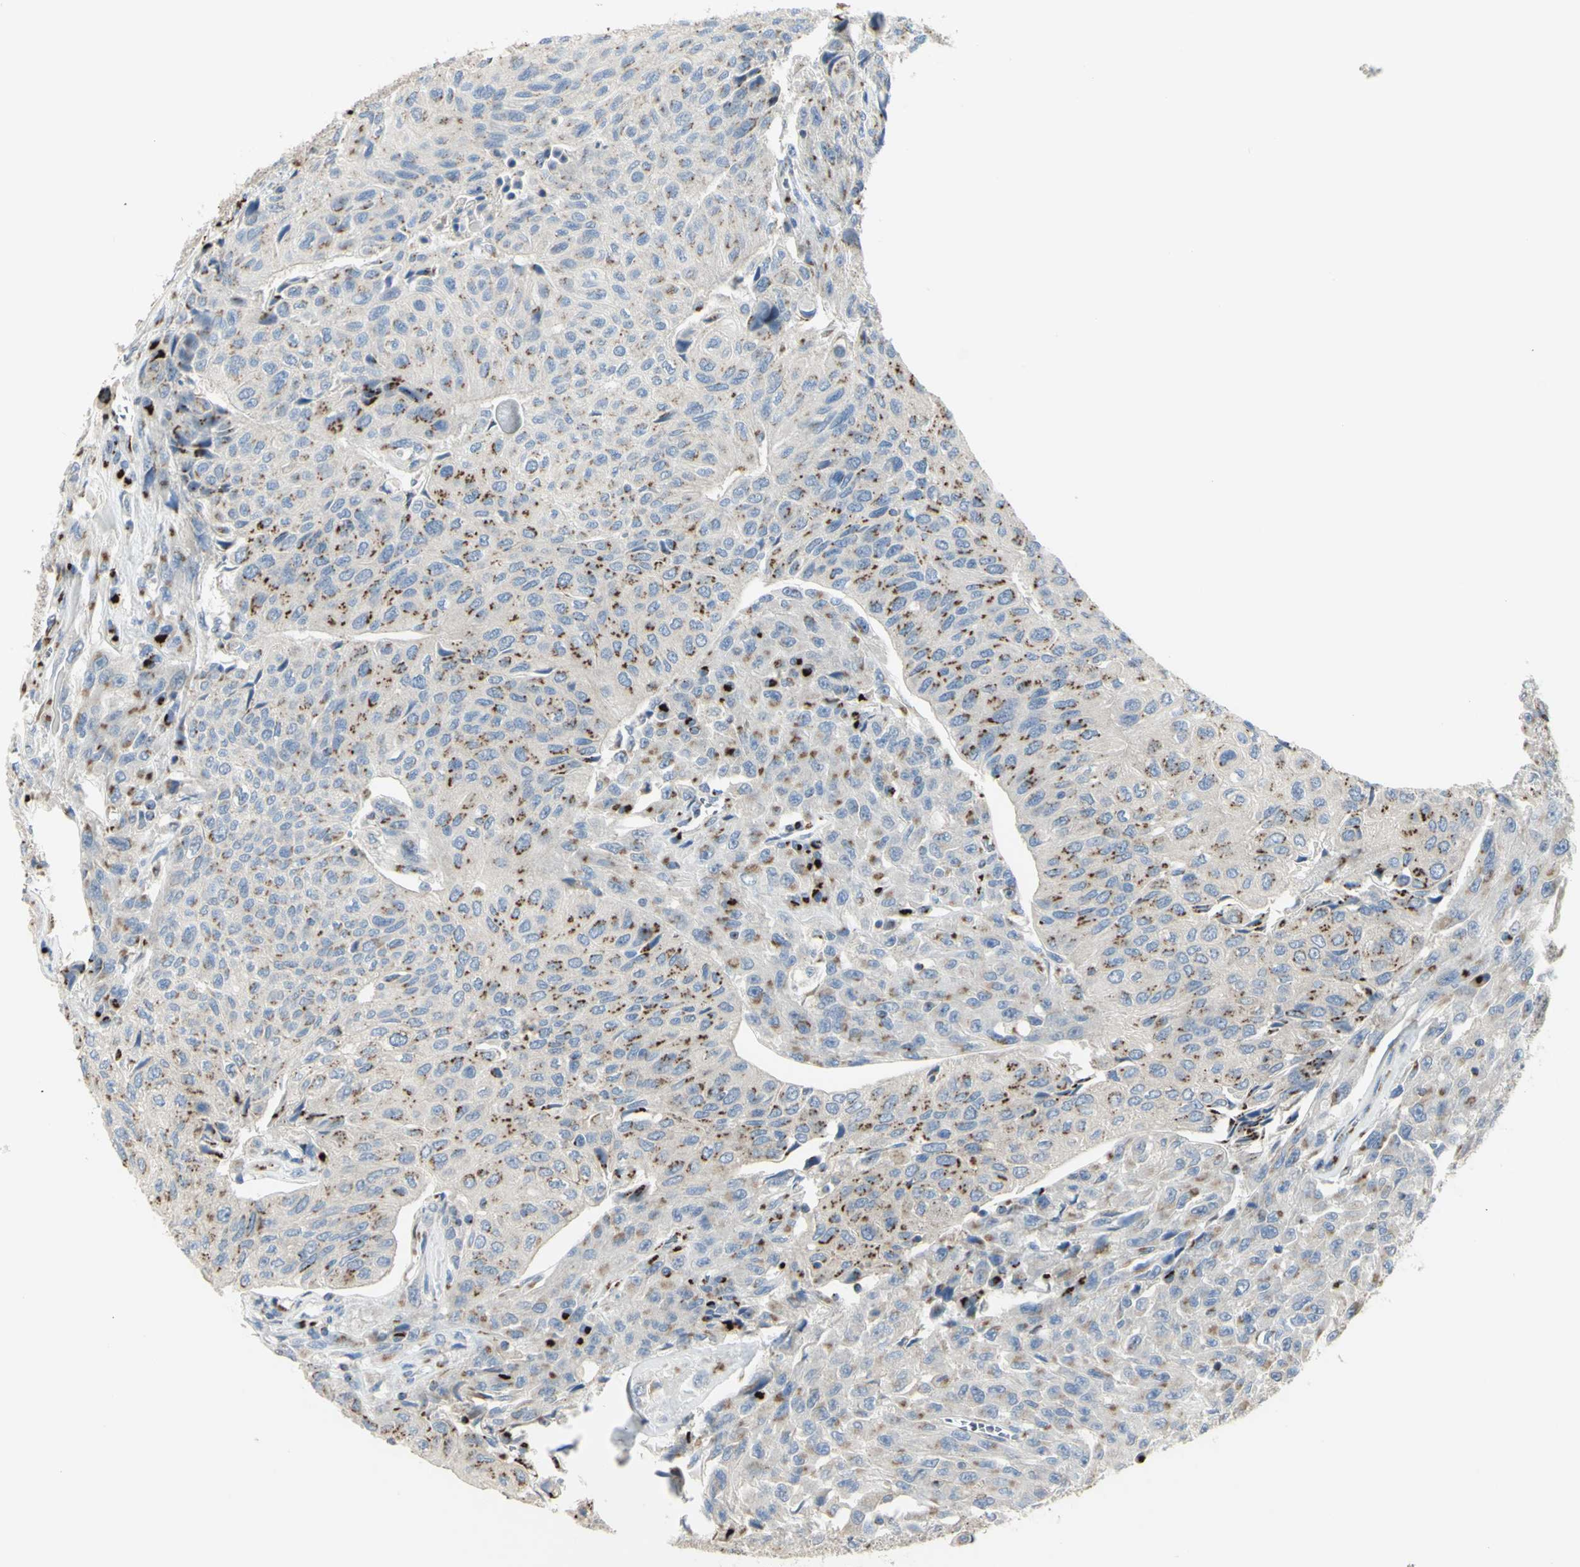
{"staining": {"intensity": "moderate", "quantity": "<25%", "location": "cytoplasmic/membranous"}, "tissue": "urothelial cancer", "cell_type": "Tumor cells", "image_type": "cancer", "snomed": [{"axis": "morphology", "description": "Urothelial carcinoma, High grade"}, {"axis": "topography", "description": "Urinary bladder"}], "caption": "Immunohistochemical staining of human urothelial cancer shows moderate cytoplasmic/membranous protein positivity in approximately <25% of tumor cells.", "gene": "B4GALT3", "patient": {"sex": "male", "age": 66}}